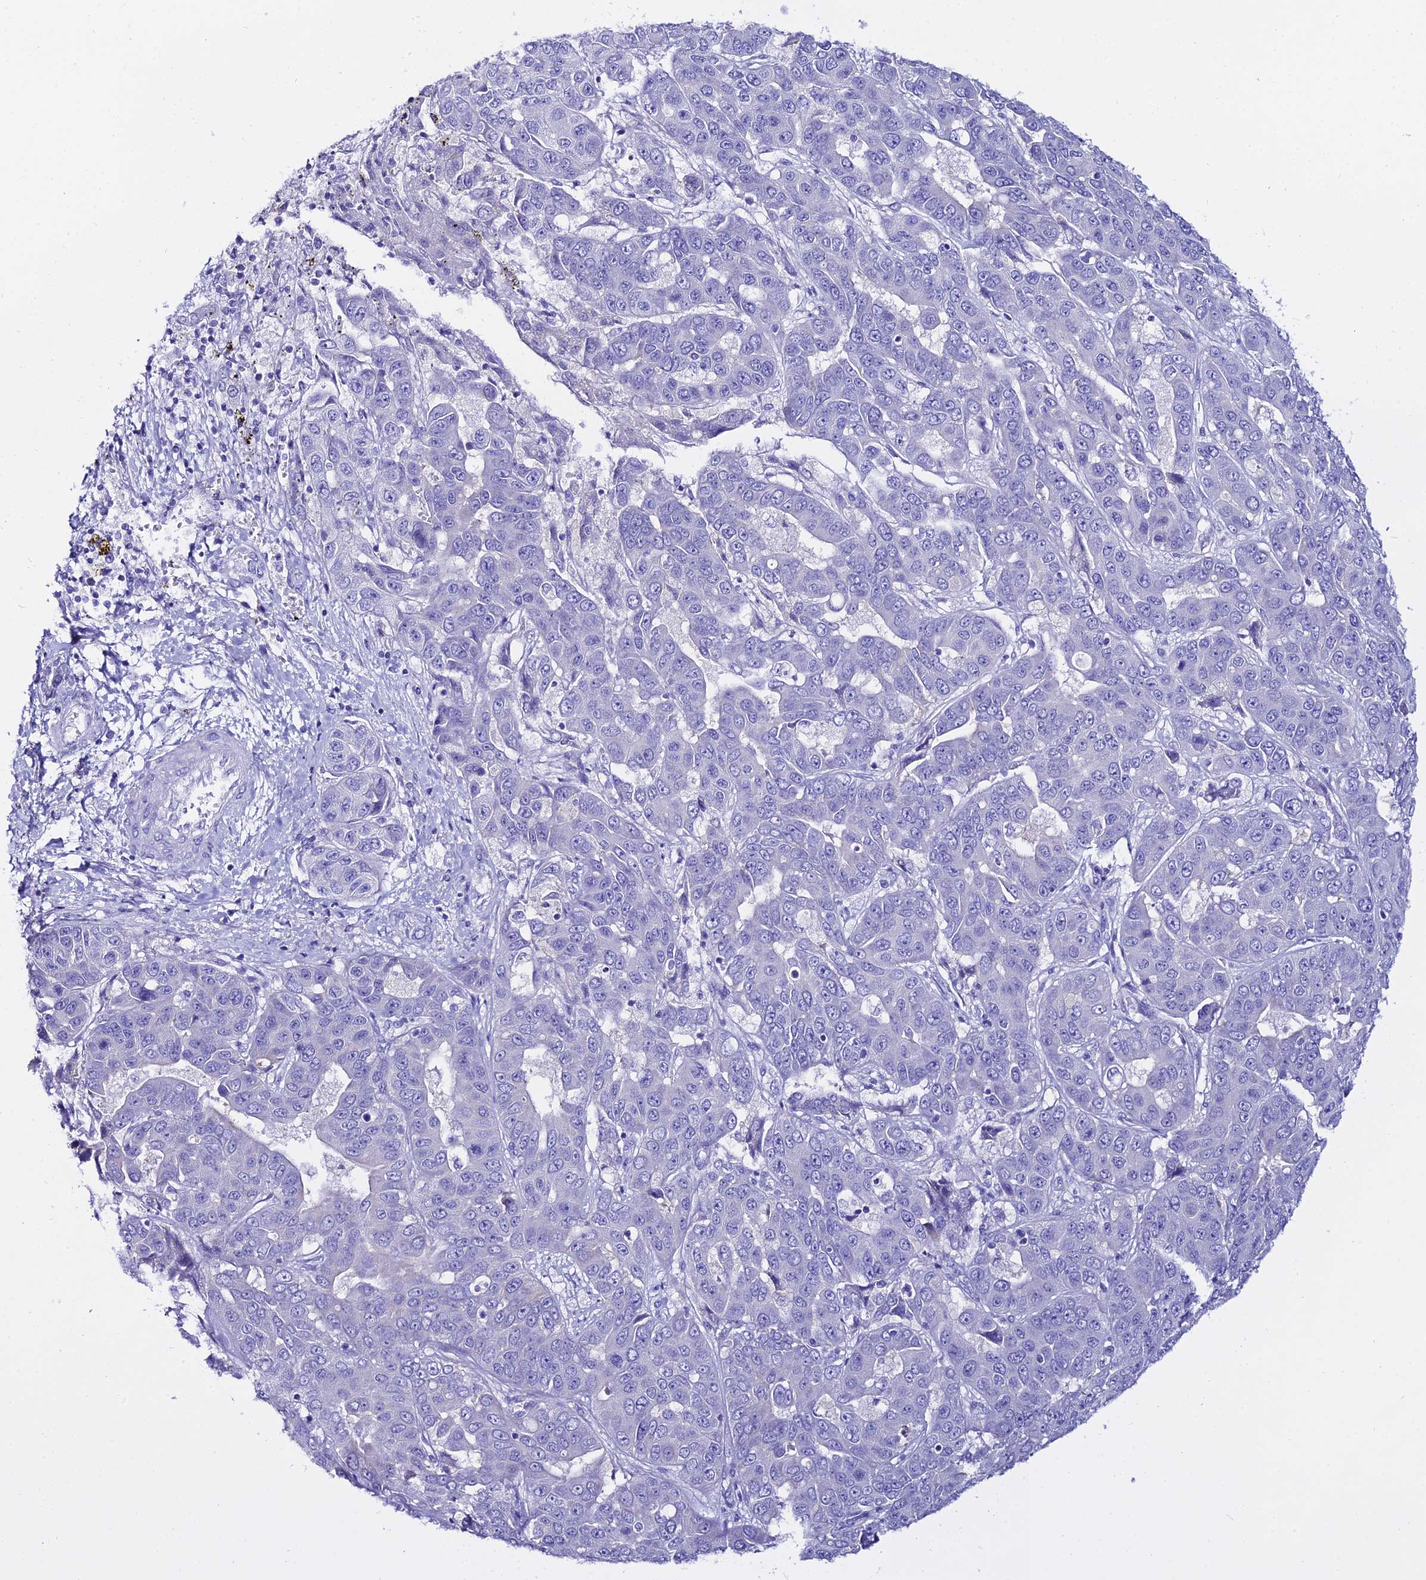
{"staining": {"intensity": "negative", "quantity": "none", "location": "none"}, "tissue": "liver cancer", "cell_type": "Tumor cells", "image_type": "cancer", "snomed": [{"axis": "morphology", "description": "Cholangiocarcinoma"}, {"axis": "topography", "description": "Liver"}], "caption": "Immunohistochemistry photomicrograph of human cholangiocarcinoma (liver) stained for a protein (brown), which displays no expression in tumor cells.", "gene": "OR4D5", "patient": {"sex": "female", "age": 52}}